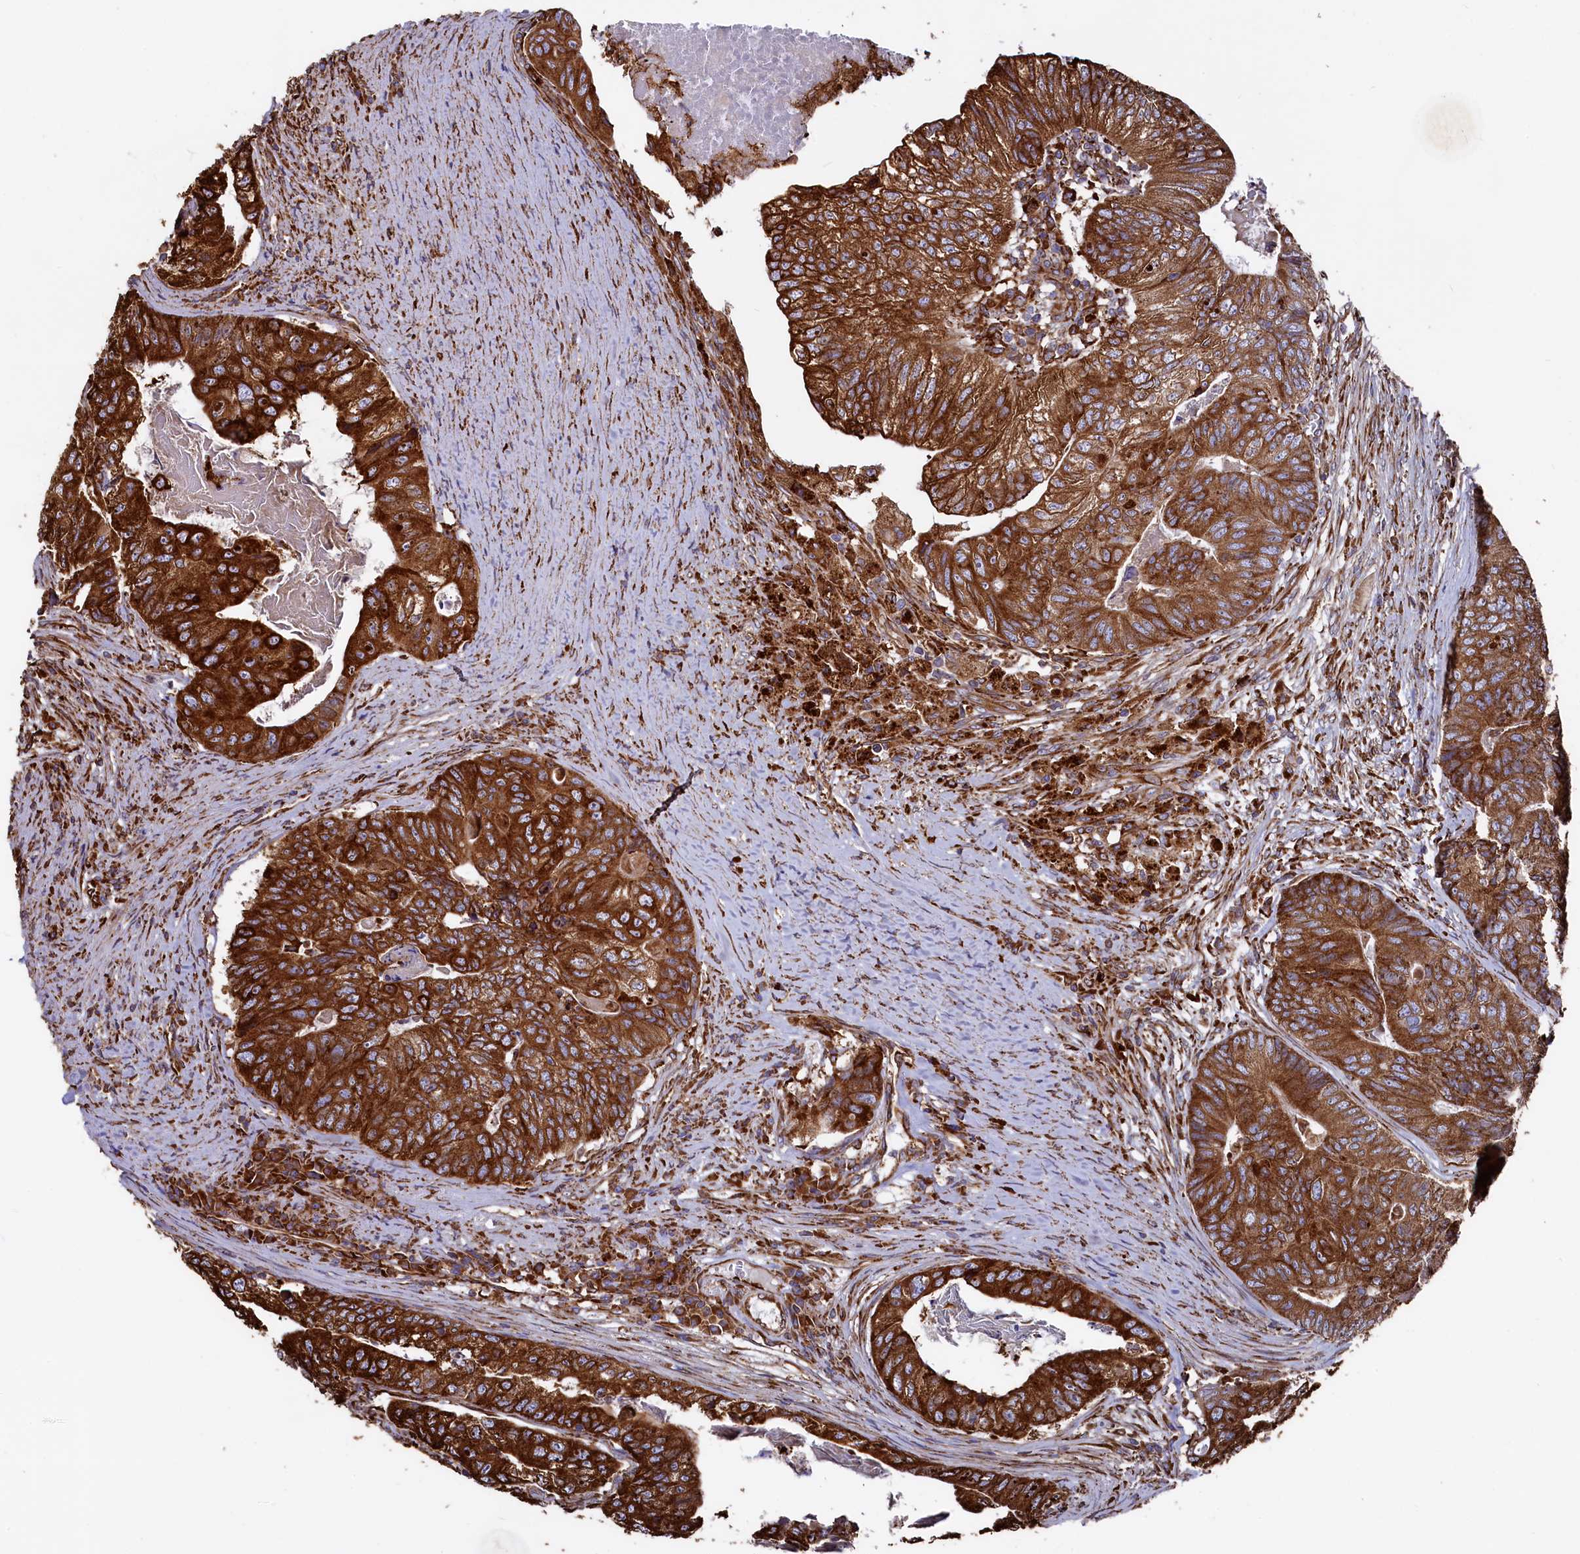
{"staining": {"intensity": "strong", "quantity": ">75%", "location": "cytoplasmic/membranous"}, "tissue": "colorectal cancer", "cell_type": "Tumor cells", "image_type": "cancer", "snomed": [{"axis": "morphology", "description": "Adenocarcinoma, NOS"}, {"axis": "topography", "description": "Colon"}], "caption": "Colorectal adenocarcinoma tissue shows strong cytoplasmic/membranous positivity in about >75% of tumor cells", "gene": "NEURL1B", "patient": {"sex": "female", "age": 67}}